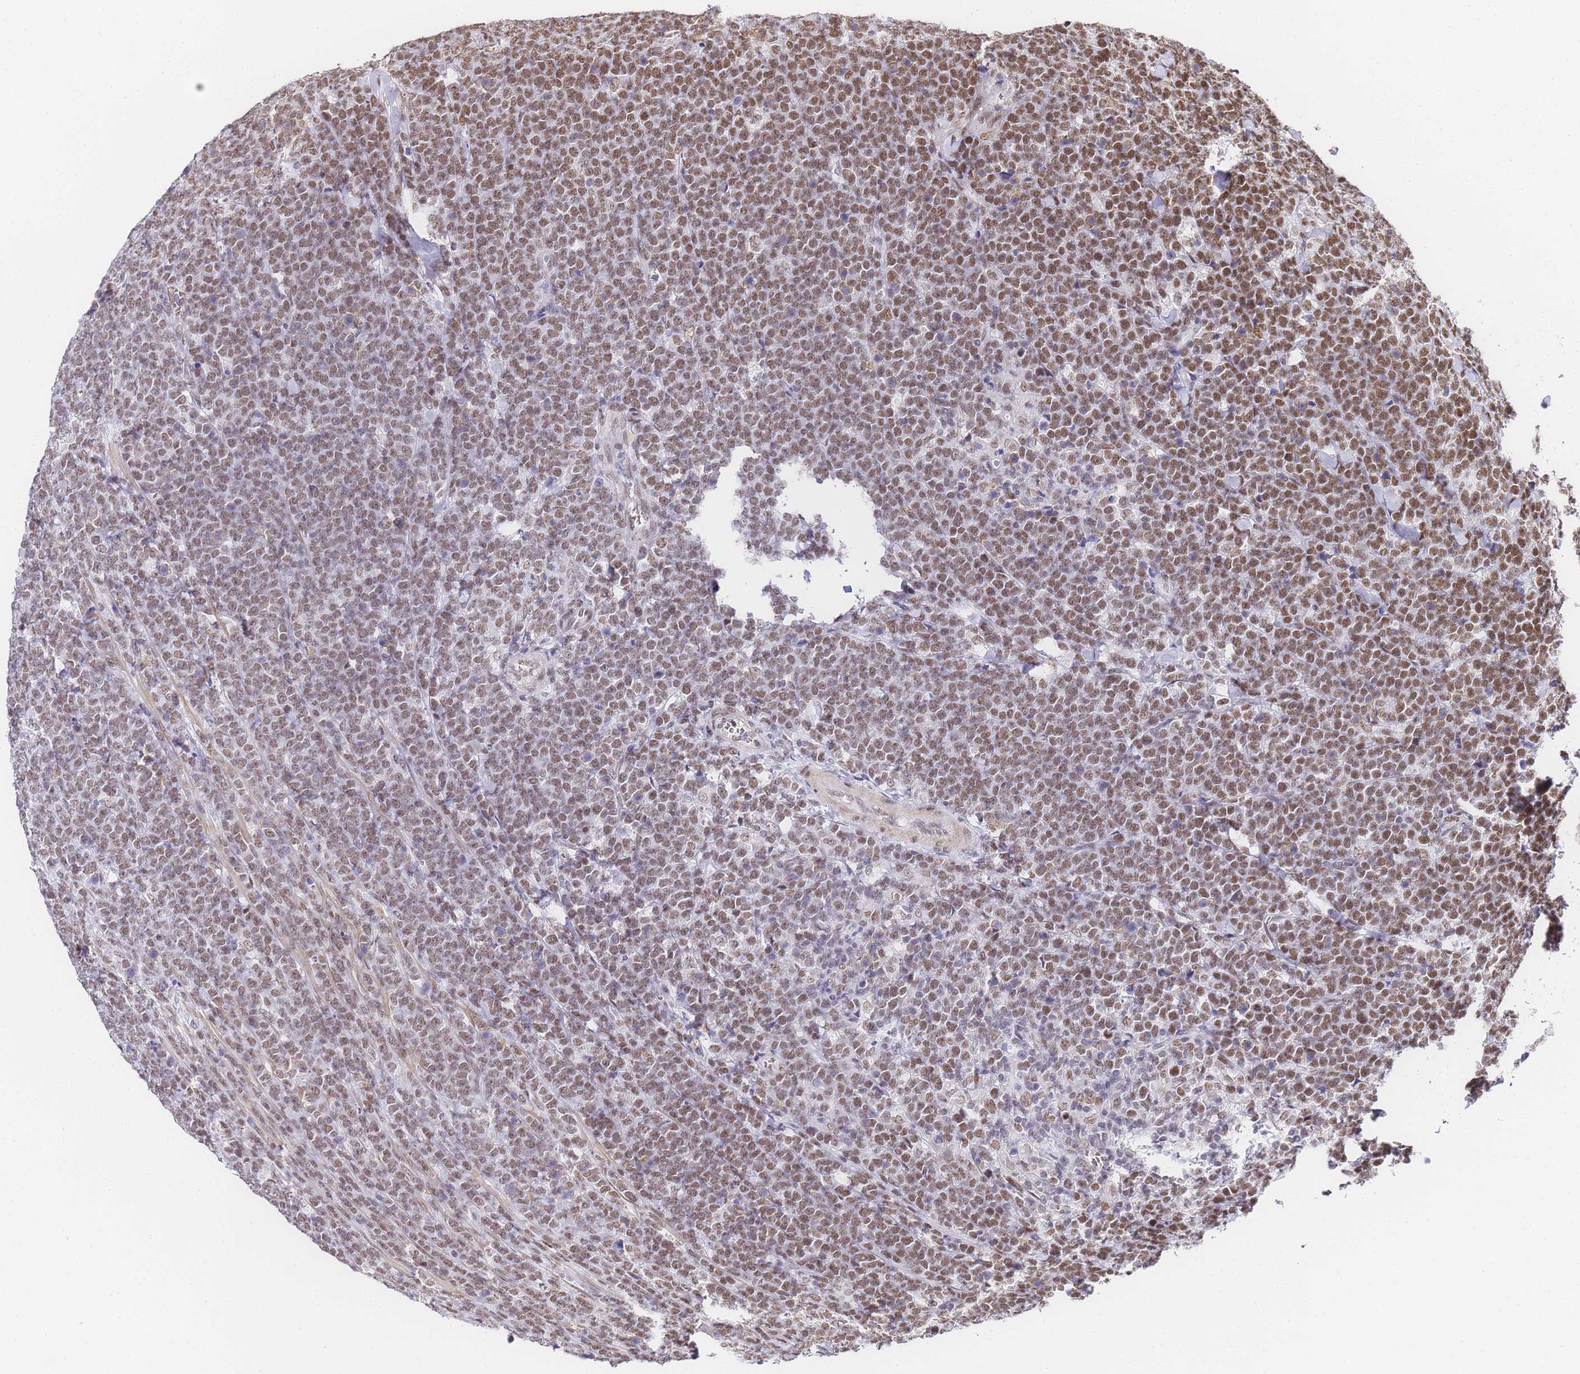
{"staining": {"intensity": "moderate", "quantity": ">75%", "location": "nuclear"}, "tissue": "lymphoma", "cell_type": "Tumor cells", "image_type": "cancer", "snomed": [{"axis": "morphology", "description": "Malignant lymphoma, non-Hodgkin's type, High grade"}, {"axis": "topography", "description": "Small intestine"}], "caption": "Human high-grade malignant lymphoma, non-Hodgkin's type stained with a brown dye reveals moderate nuclear positive positivity in approximately >75% of tumor cells.", "gene": "POLR1A", "patient": {"sex": "male", "age": 8}}